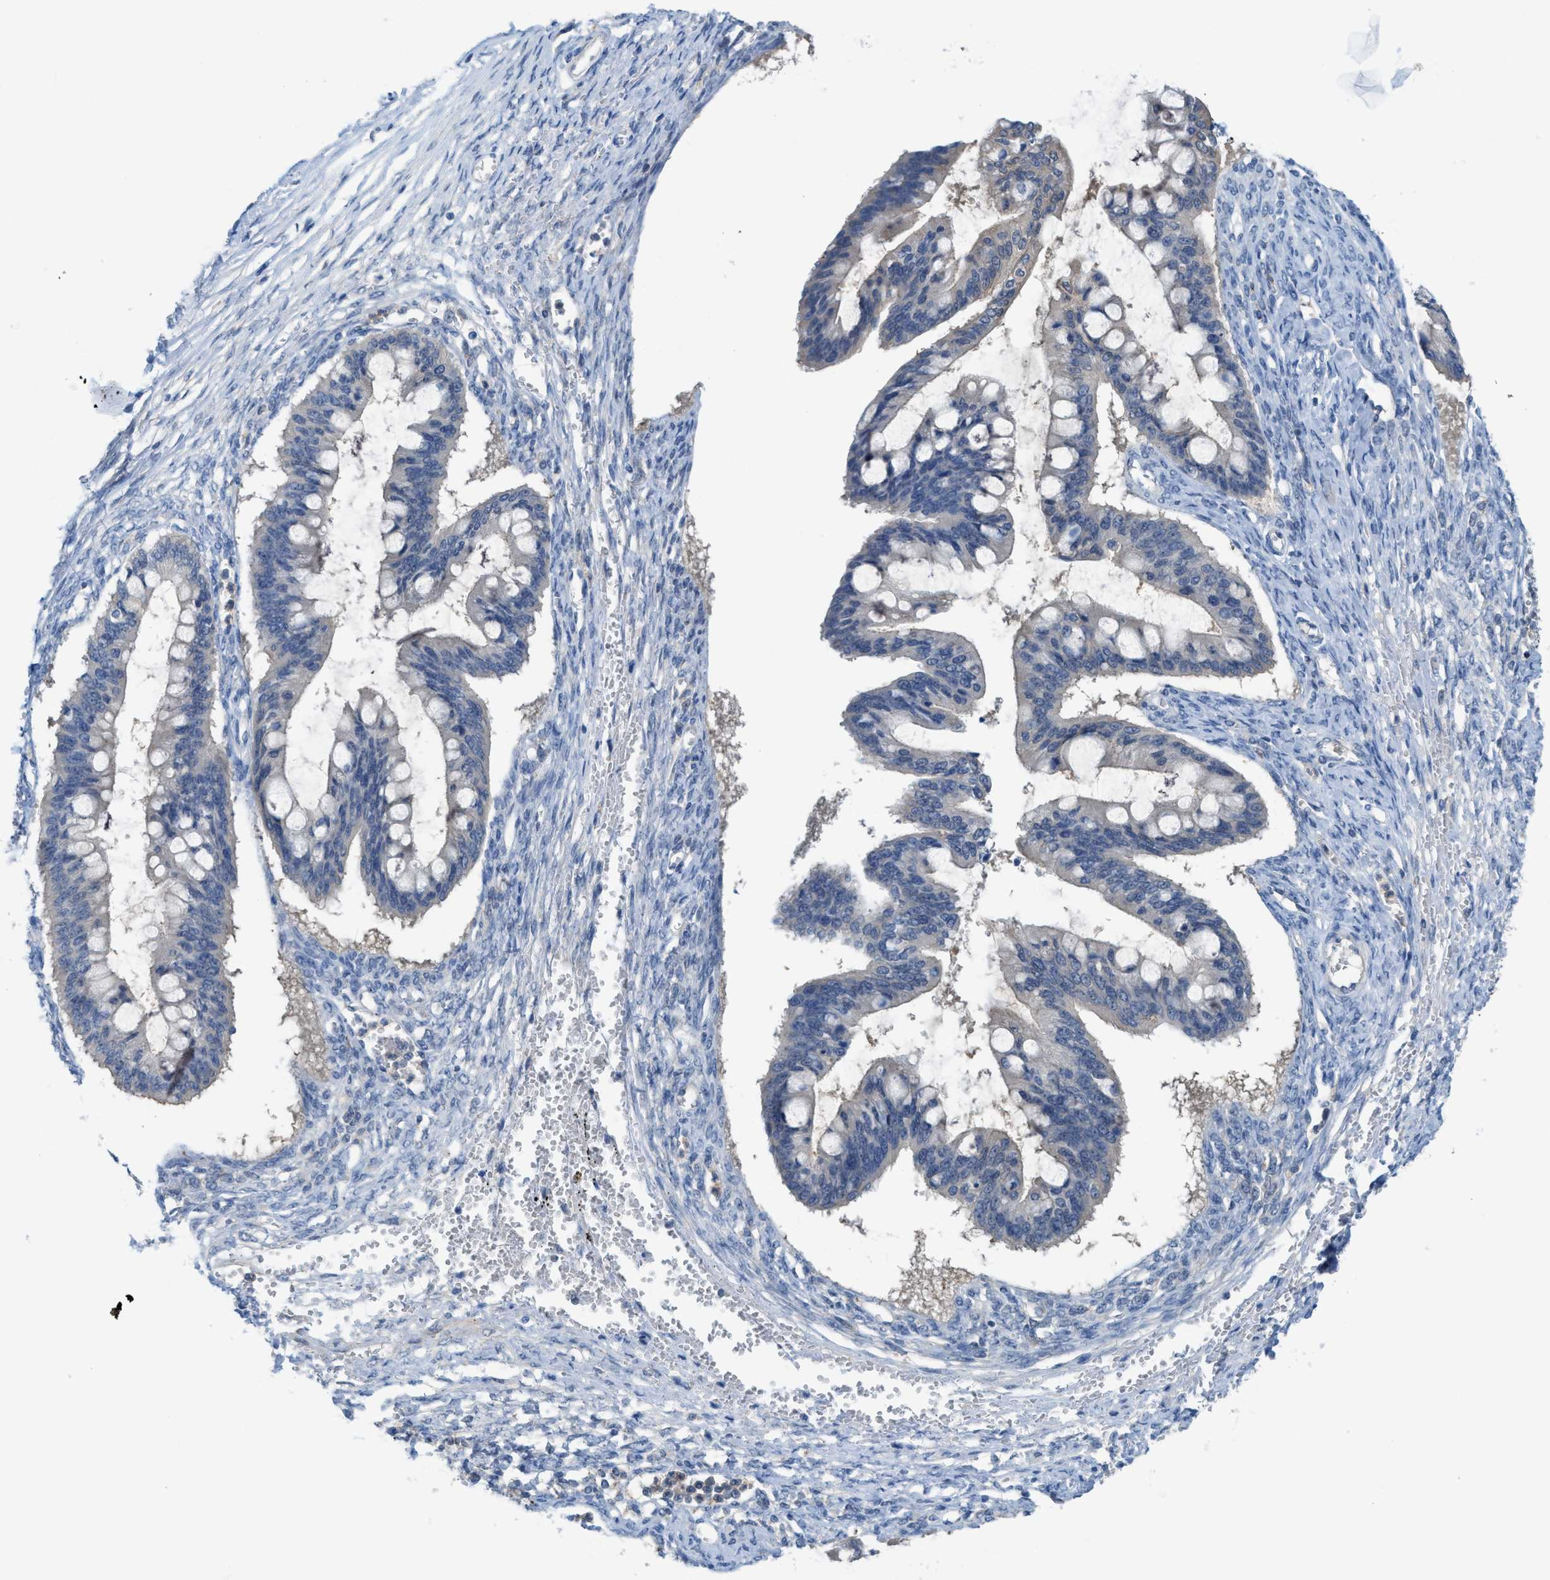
{"staining": {"intensity": "weak", "quantity": "25%-75%", "location": "cytoplasmic/membranous"}, "tissue": "ovarian cancer", "cell_type": "Tumor cells", "image_type": "cancer", "snomed": [{"axis": "morphology", "description": "Cystadenocarcinoma, mucinous, NOS"}, {"axis": "topography", "description": "Ovary"}], "caption": "Ovarian mucinous cystadenocarcinoma stained with a brown dye demonstrates weak cytoplasmic/membranous positive staining in about 25%-75% of tumor cells.", "gene": "CSTB", "patient": {"sex": "female", "age": 73}}